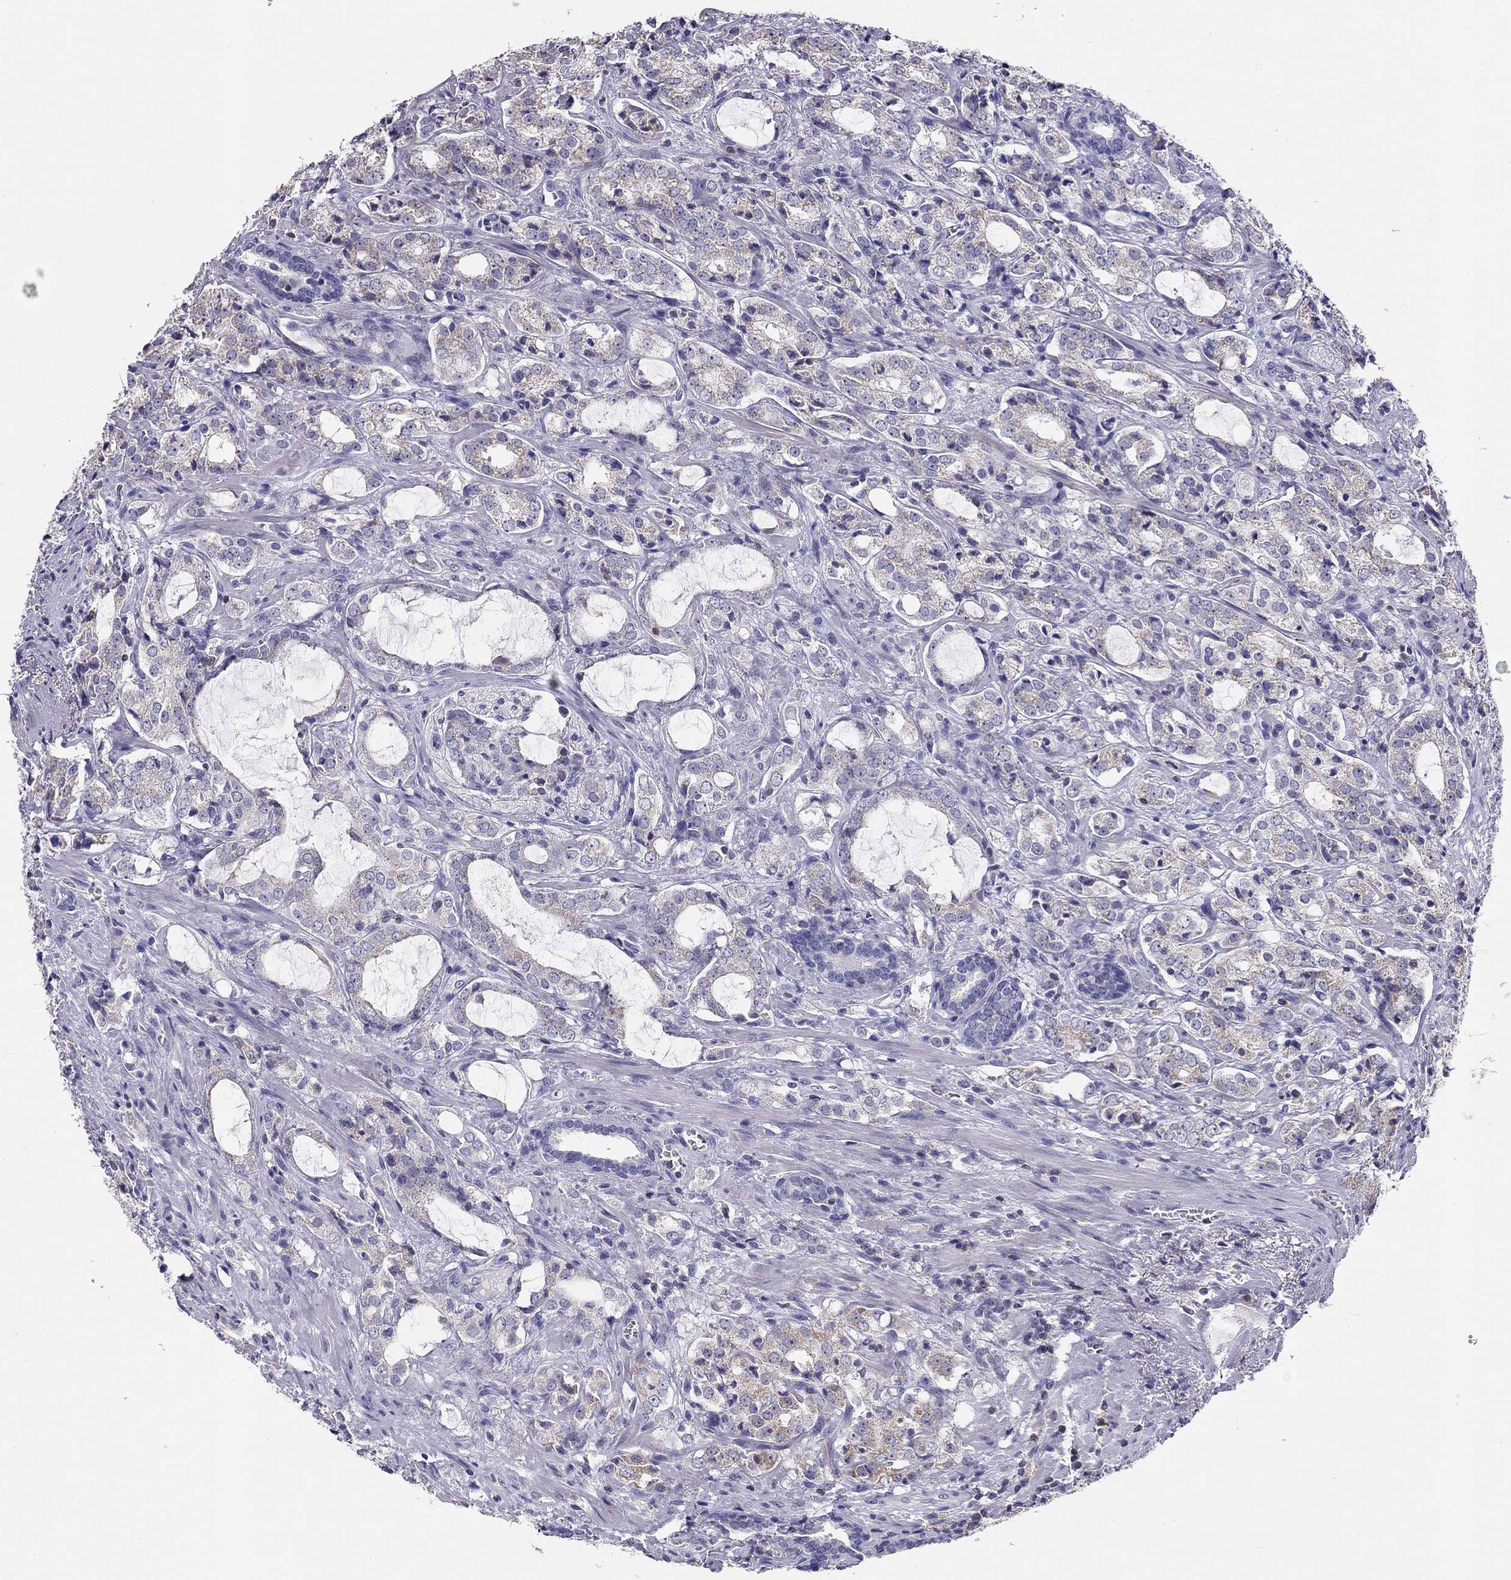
{"staining": {"intensity": "weak", "quantity": "<25%", "location": "cytoplasmic/membranous"}, "tissue": "prostate cancer", "cell_type": "Tumor cells", "image_type": "cancer", "snomed": [{"axis": "morphology", "description": "Adenocarcinoma, NOS"}, {"axis": "topography", "description": "Prostate"}], "caption": "Prostate cancer was stained to show a protein in brown. There is no significant staining in tumor cells.", "gene": "CITED1", "patient": {"sex": "male", "age": 66}}